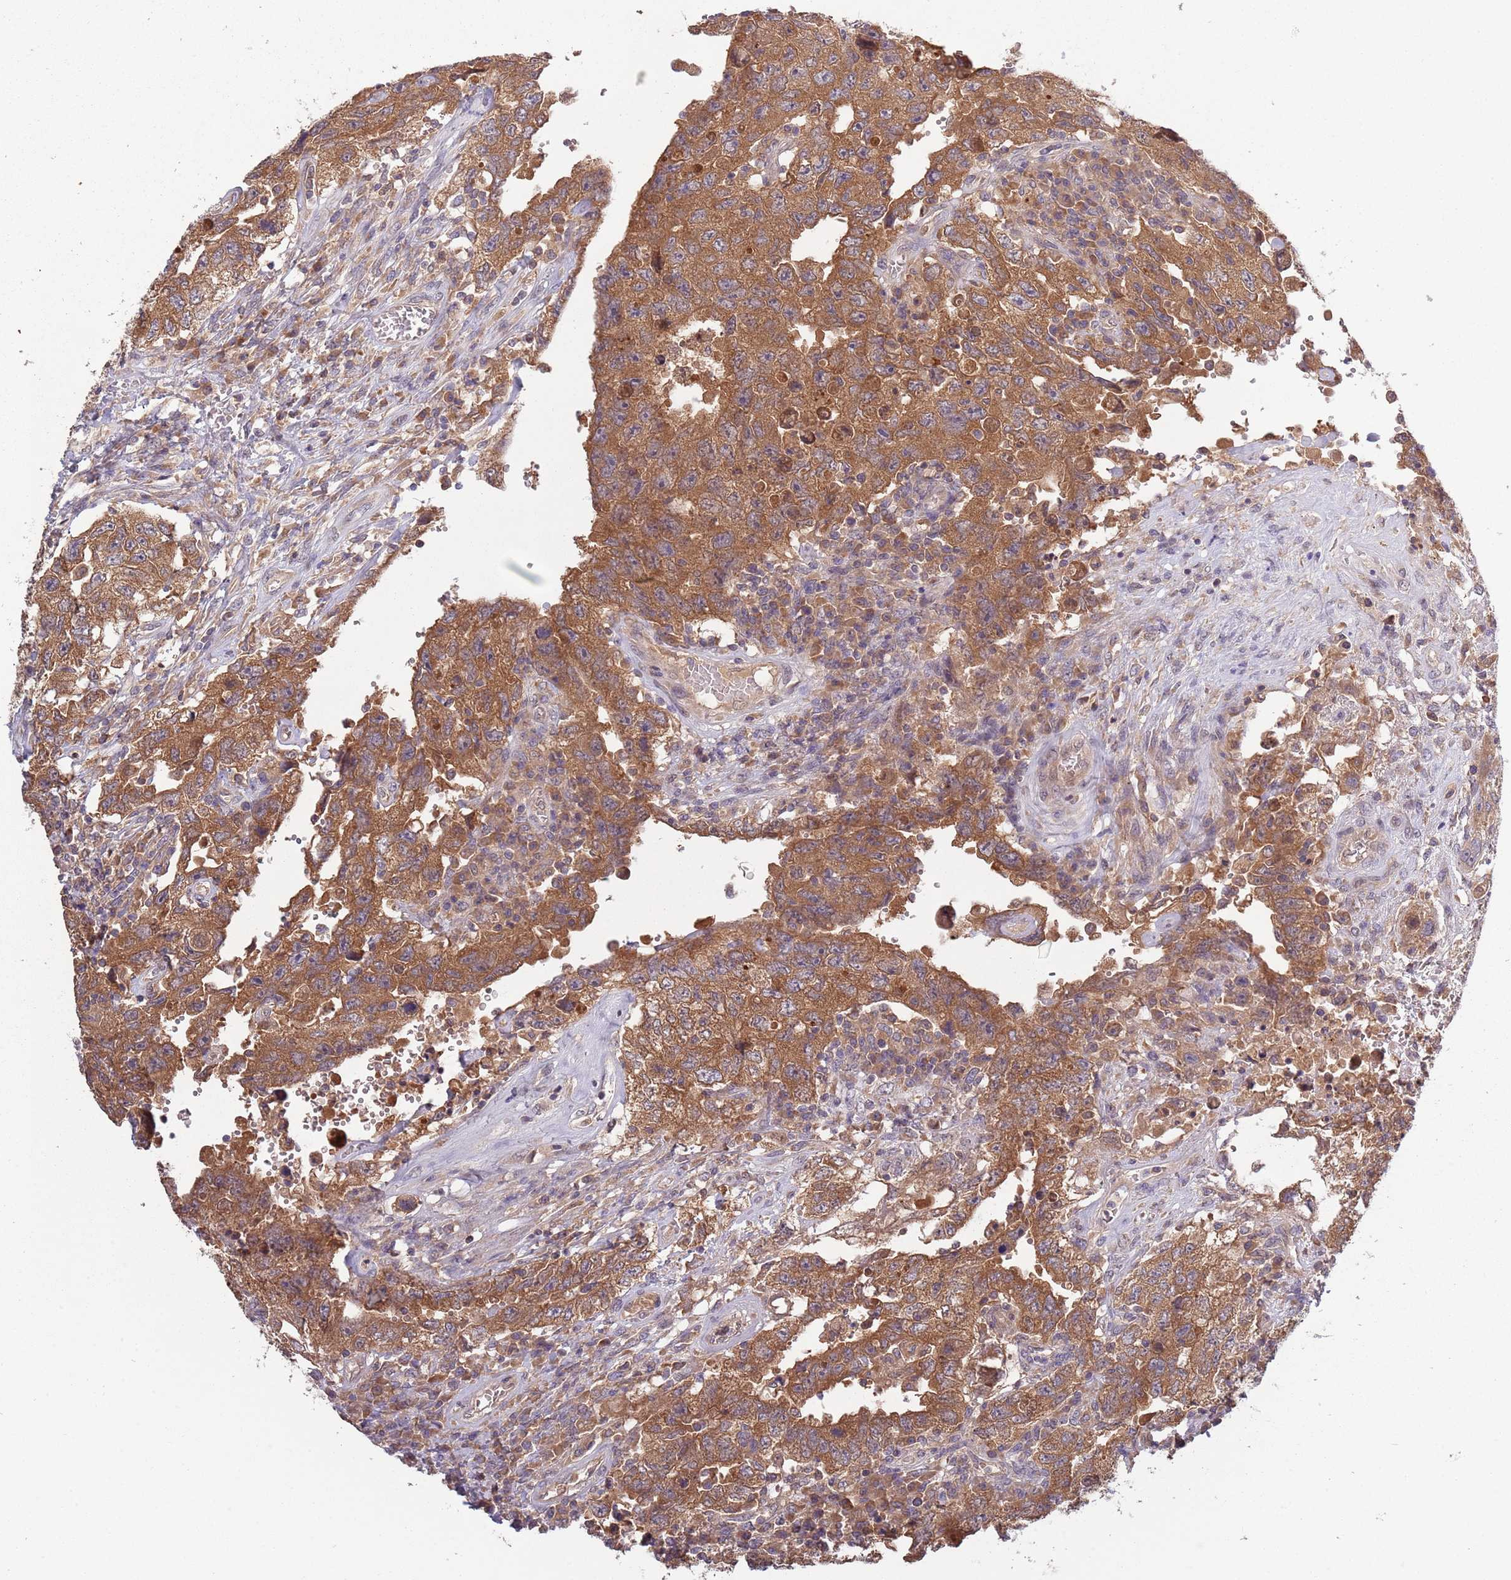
{"staining": {"intensity": "strong", "quantity": ">75%", "location": "cytoplasmic/membranous"}, "tissue": "testis cancer", "cell_type": "Tumor cells", "image_type": "cancer", "snomed": [{"axis": "morphology", "description": "Carcinoma, Embryonal, NOS"}, {"axis": "topography", "description": "Testis"}], "caption": "A high-resolution histopathology image shows immunohistochemistry staining of testis cancer (embryonal carcinoma), which reveals strong cytoplasmic/membranous expression in about >75% of tumor cells.", "gene": "USP32", "patient": {"sex": "male", "age": 26}}